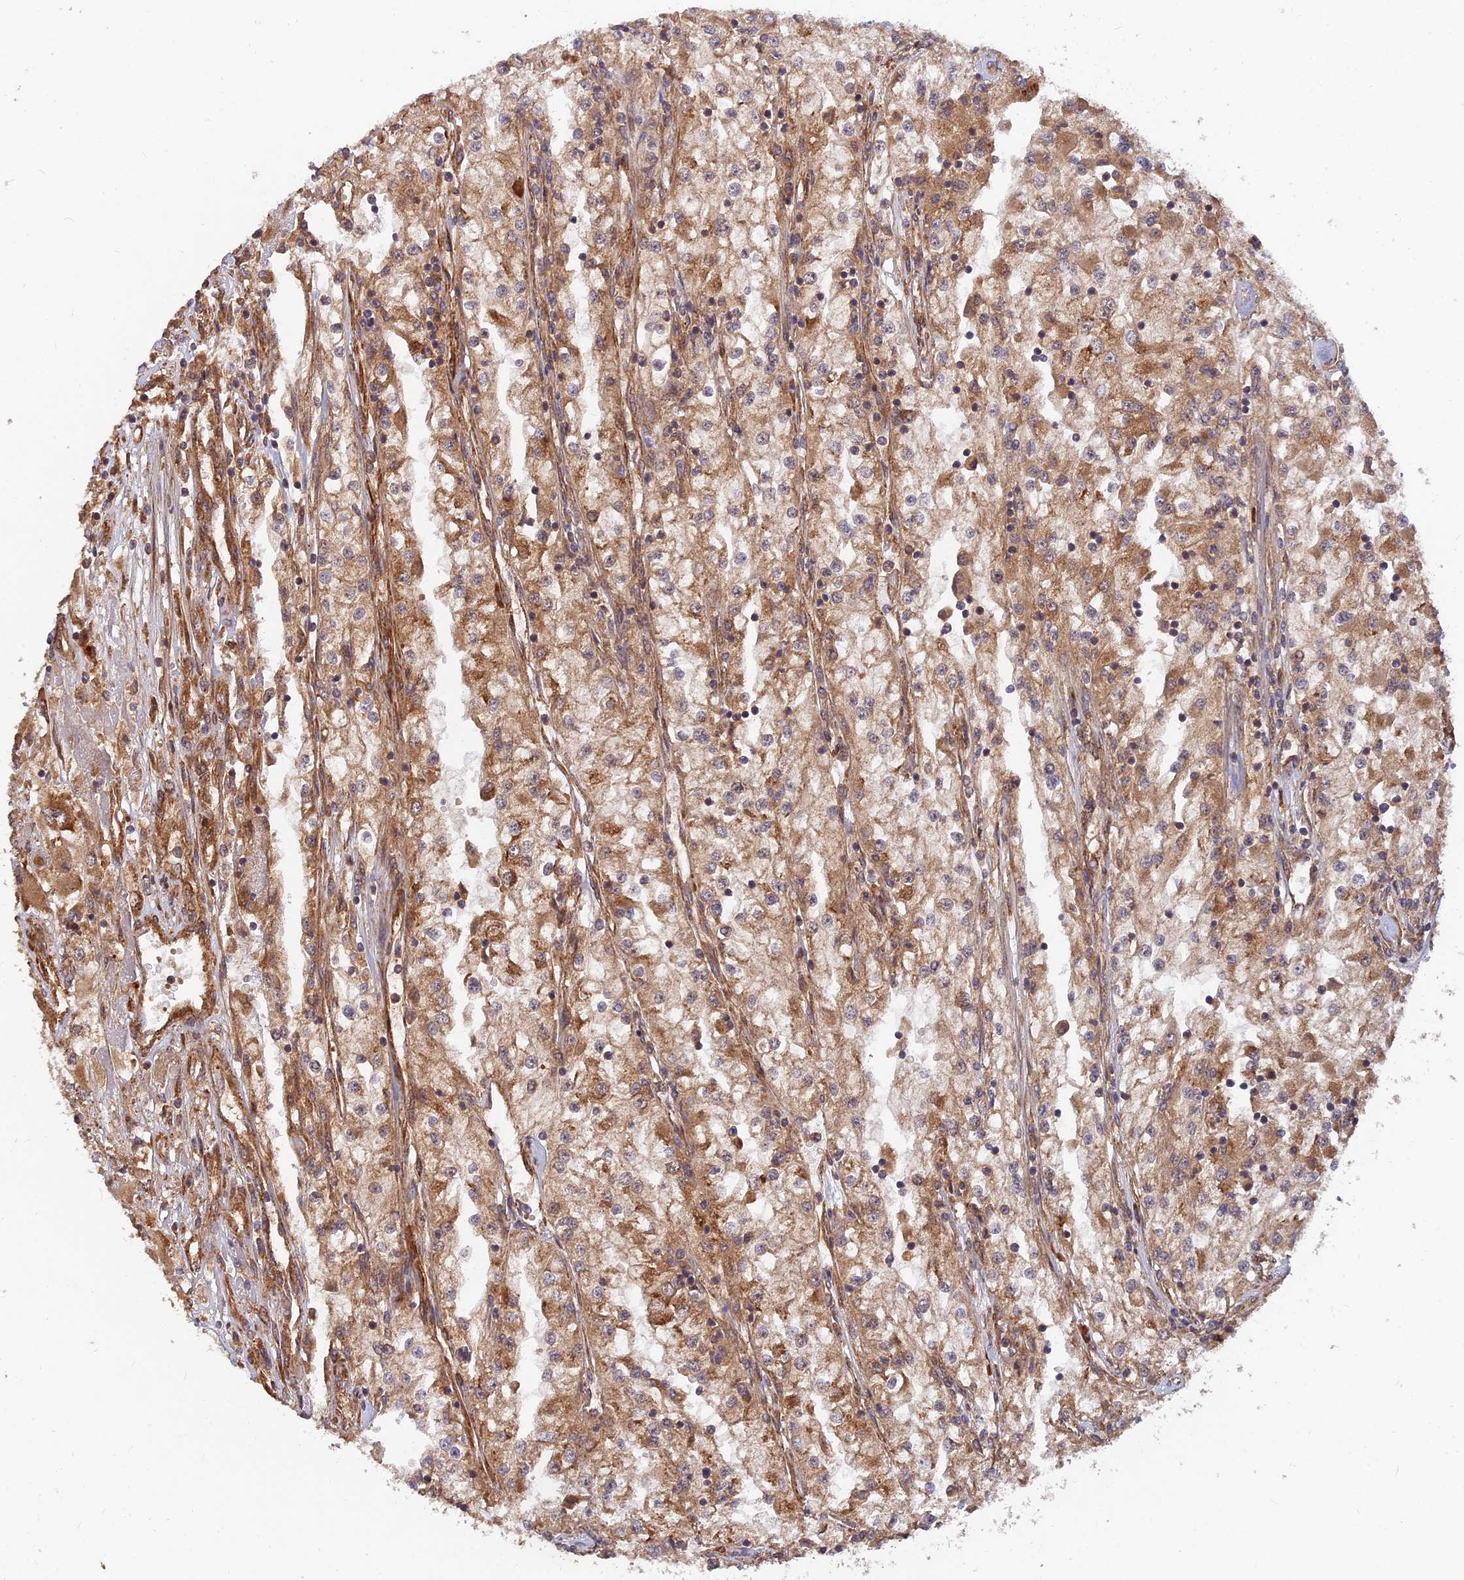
{"staining": {"intensity": "moderate", "quantity": ">75%", "location": "cytoplasmic/membranous"}, "tissue": "renal cancer", "cell_type": "Tumor cells", "image_type": "cancer", "snomed": [{"axis": "morphology", "description": "Adenocarcinoma, NOS"}, {"axis": "topography", "description": "Kidney"}], "caption": "Tumor cells display medium levels of moderate cytoplasmic/membranous expression in about >75% of cells in renal cancer.", "gene": "RELCH", "patient": {"sex": "female", "age": 52}}